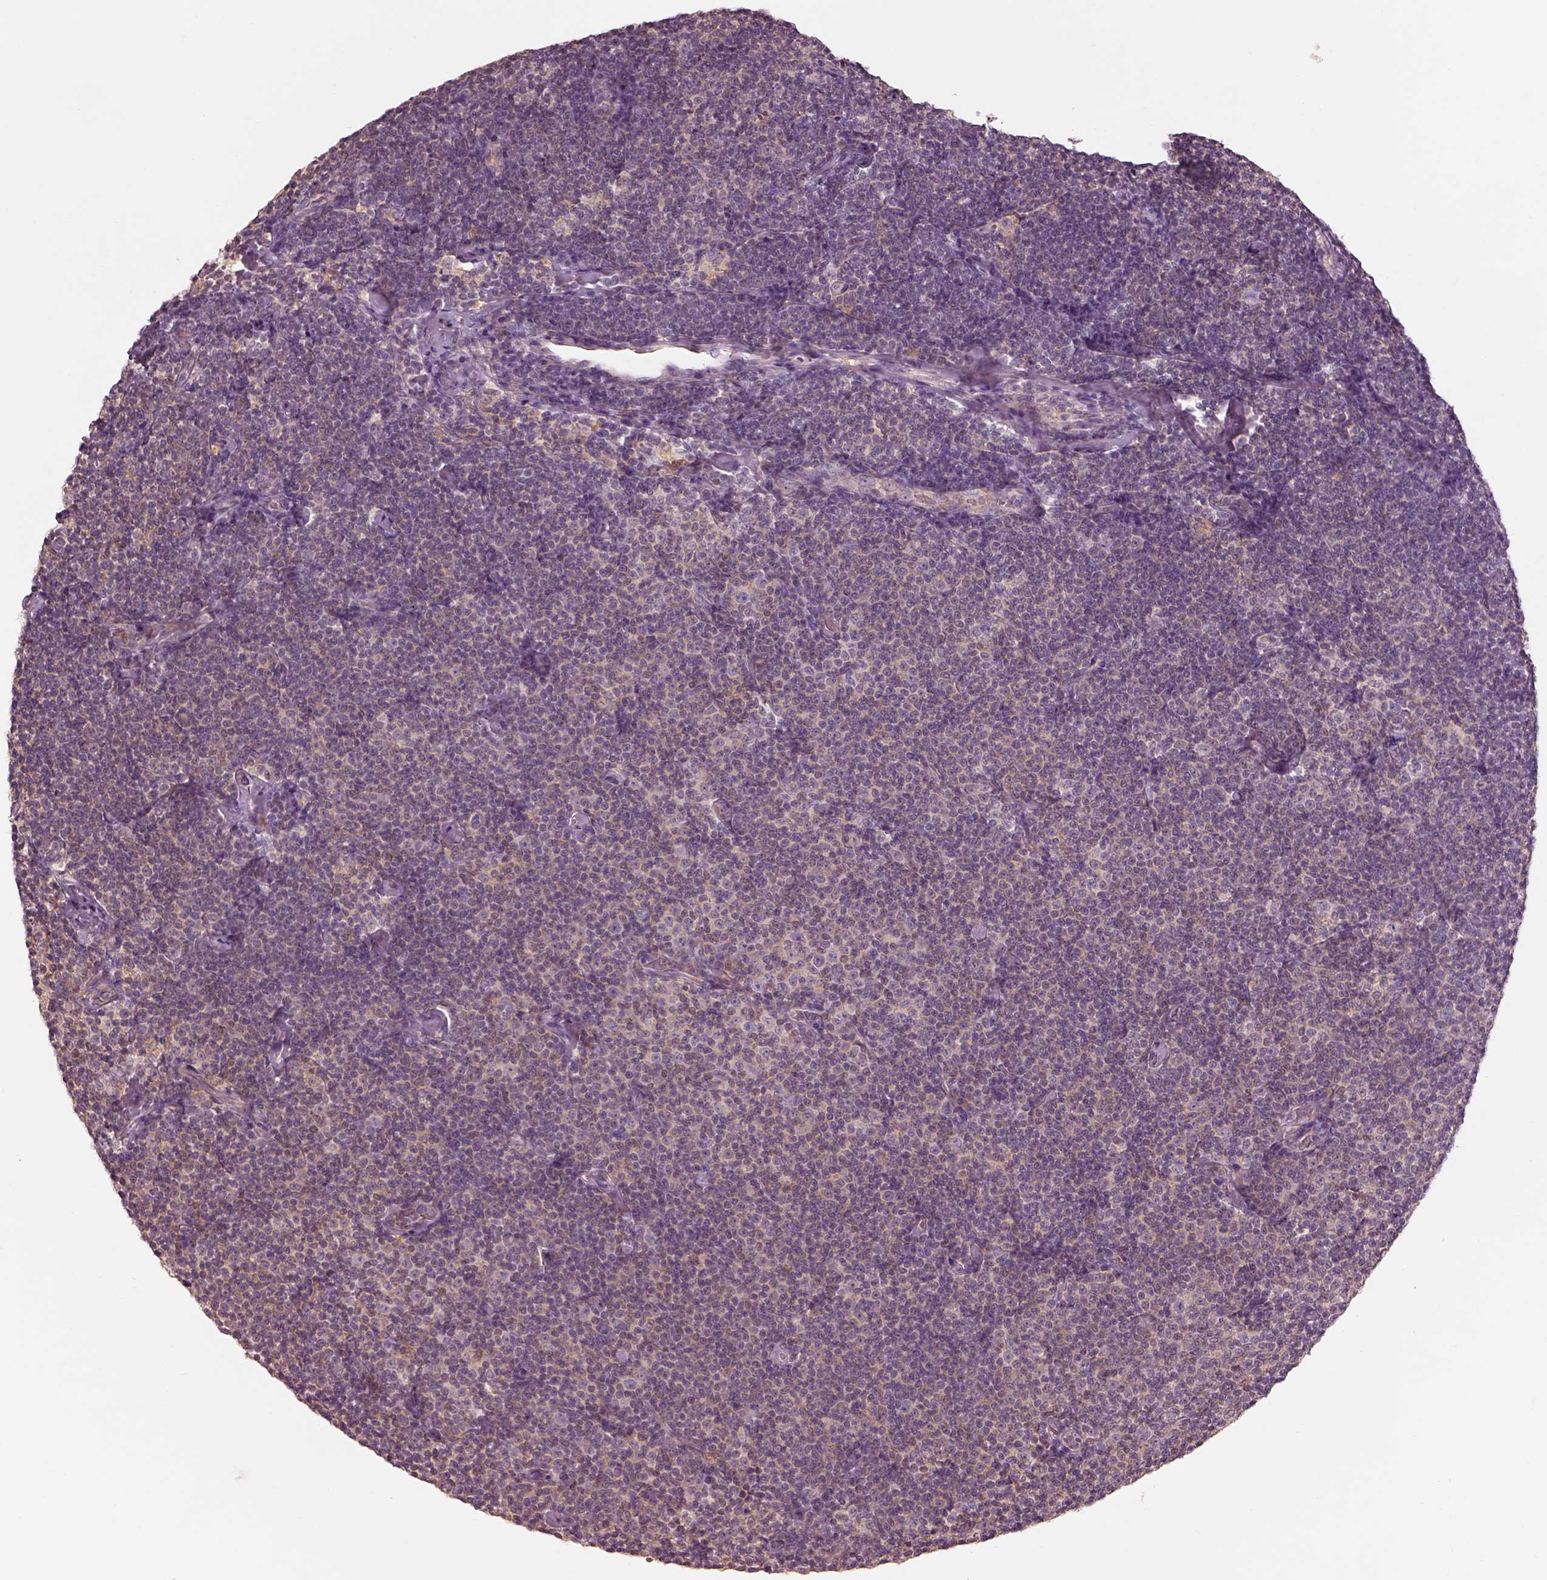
{"staining": {"intensity": "weak", "quantity": ">75%", "location": "cytoplasmic/membranous"}, "tissue": "lymphoma", "cell_type": "Tumor cells", "image_type": "cancer", "snomed": [{"axis": "morphology", "description": "Malignant lymphoma, non-Hodgkin's type, Low grade"}, {"axis": "topography", "description": "Lymph node"}], "caption": "Low-grade malignant lymphoma, non-Hodgkin's type stained with immunohistochemistry shows weak cytoplasmic/membranous staining in about >75% of tumor cells.", "gene": "PRKACG", "patient": {"sex": "male", "age": 81}}